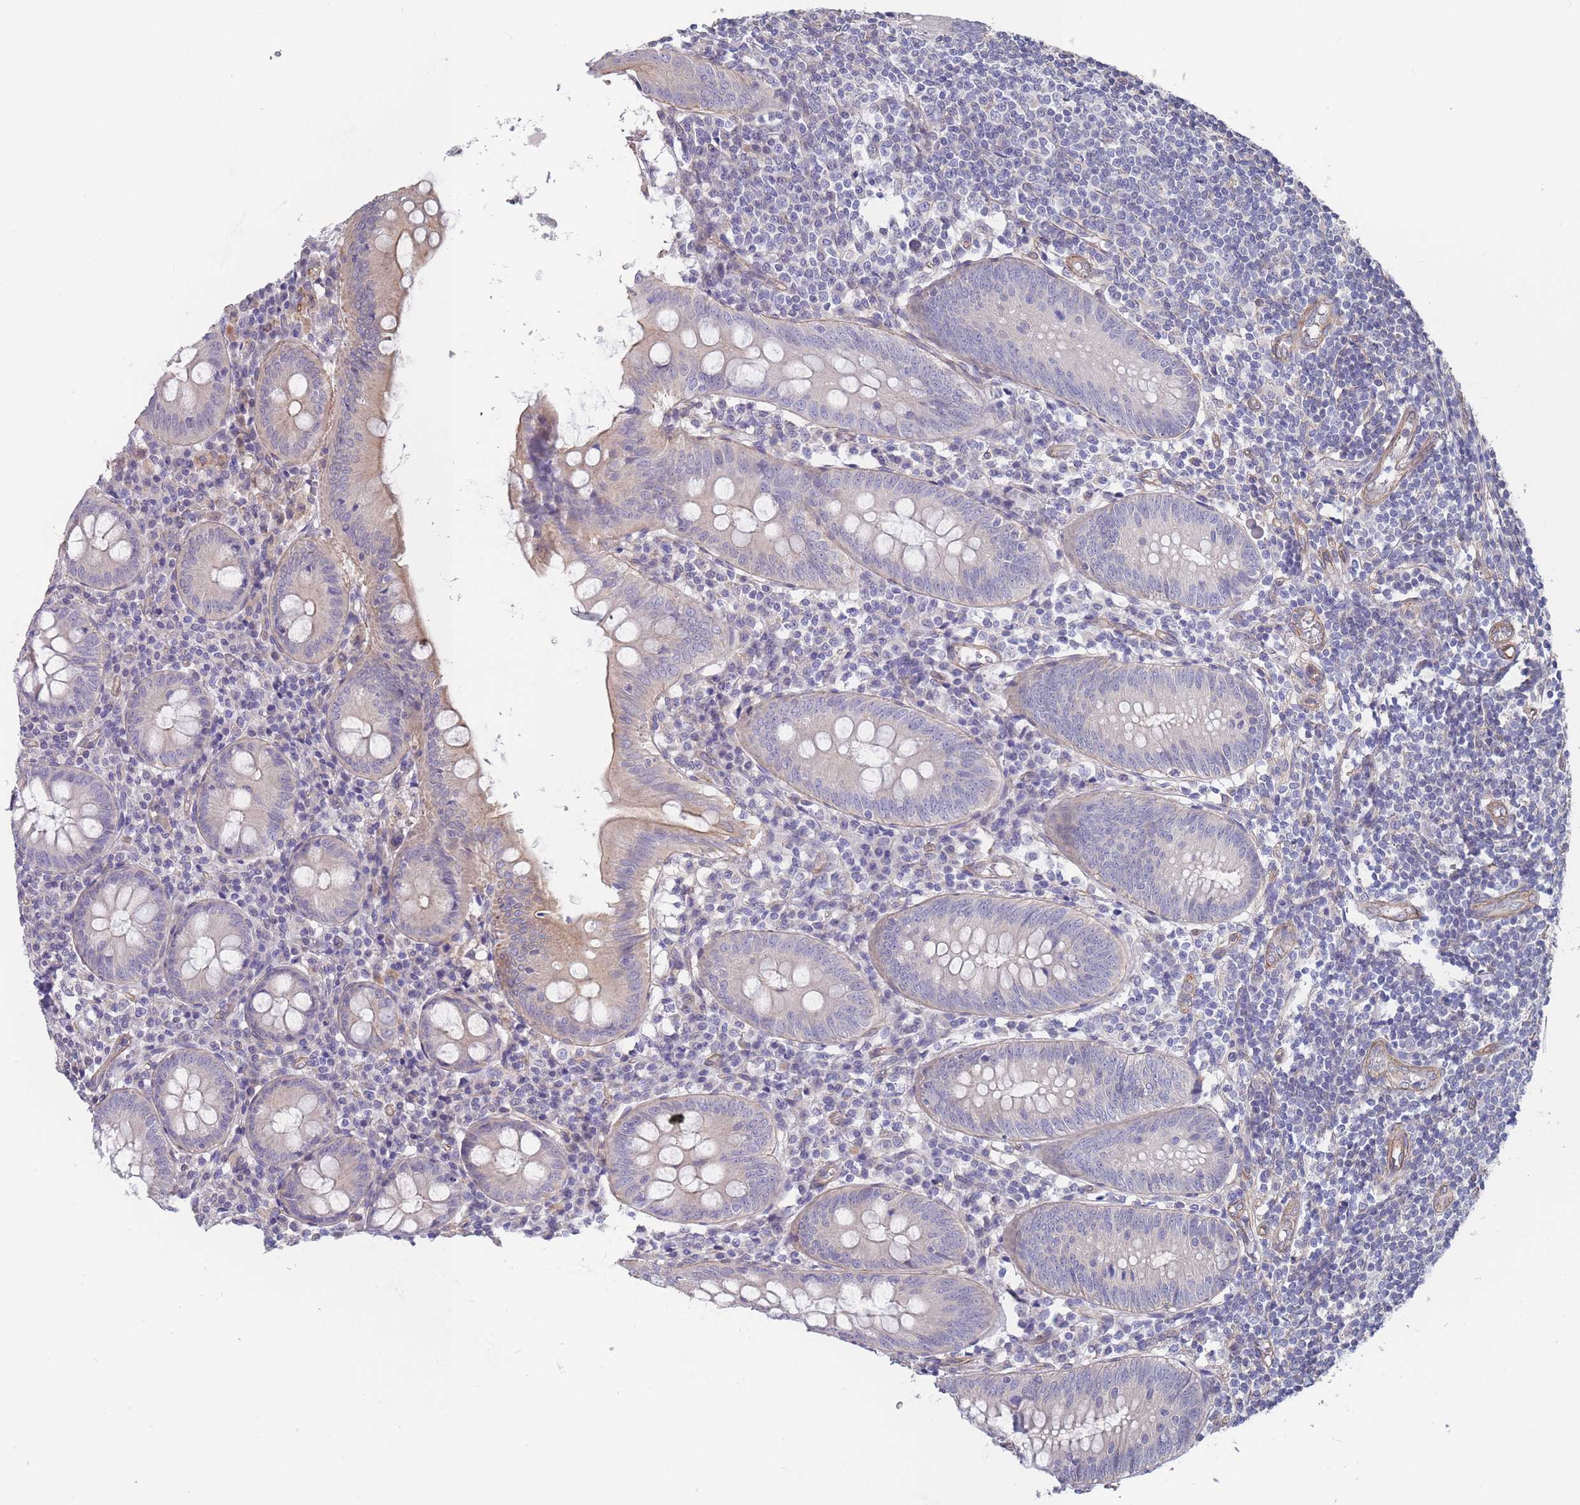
{"staining": {"intensity": "negative", "quantity": "none", "location": "none"}, "tissue": "appendix", "cell_type": "Glandular cells", "image_type": "normal", "snomed": [{"axis": "morphology", "description": "Normal tissue, NOS"}, {"axis": "topography", "description": "Appendix"}], "caption": "This is a micrograph of immunohistochemistry staining of normal appendix, which shows no positivity in glandular cells. Brightfield microscopy of IHC stained with DAB (brown) and hematoxylin (blue), captured at high magnification.", "gene": "SLC1A6", "patient": {"sex": "female", "age": 54}}